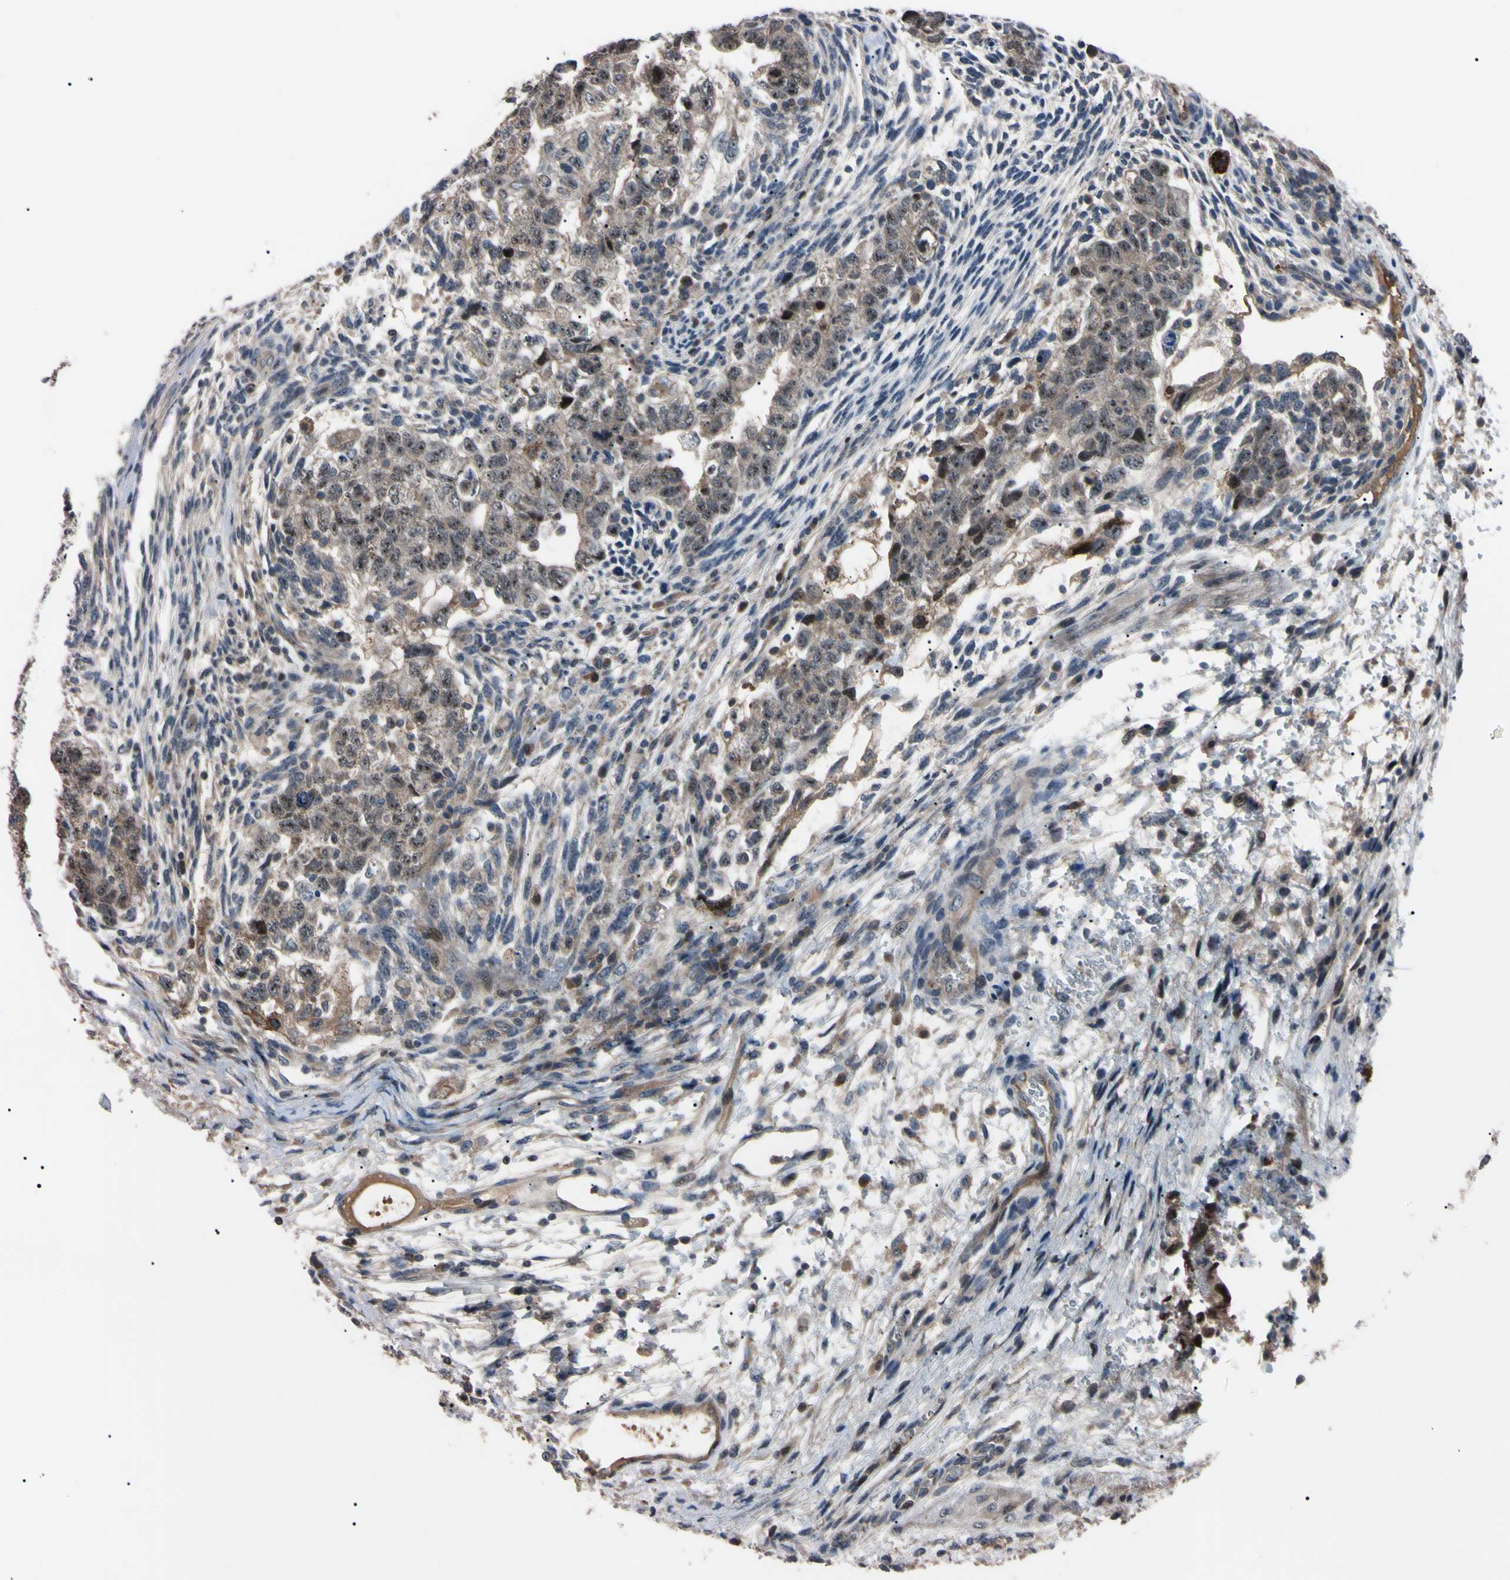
{"staining": {"intensity": "strong", "quantity": "<25%", "location": "cytoplasmic/membranous,nuclear"}, "tissue": "testis cancer", "cell_type": "Tumor cells", "image_type": "cancer", "snomed": [{"axis": "morphology", "description": "Normal tissue, NOS"}, {"axis": "morphology", "description": "Carcinoma, Embryonal, NOS"}, {"axis": "topography", "description": "Testis"}], "caption": "Protein staining of testis cancer (embryonal carcinoma) tissue demonstrates strong cytoplasmic/membranous and nuclear positivity in approximately <25% of tumor cells.", "gene": "TRAF5", "patient": {"sex": "male", "age": 36}}